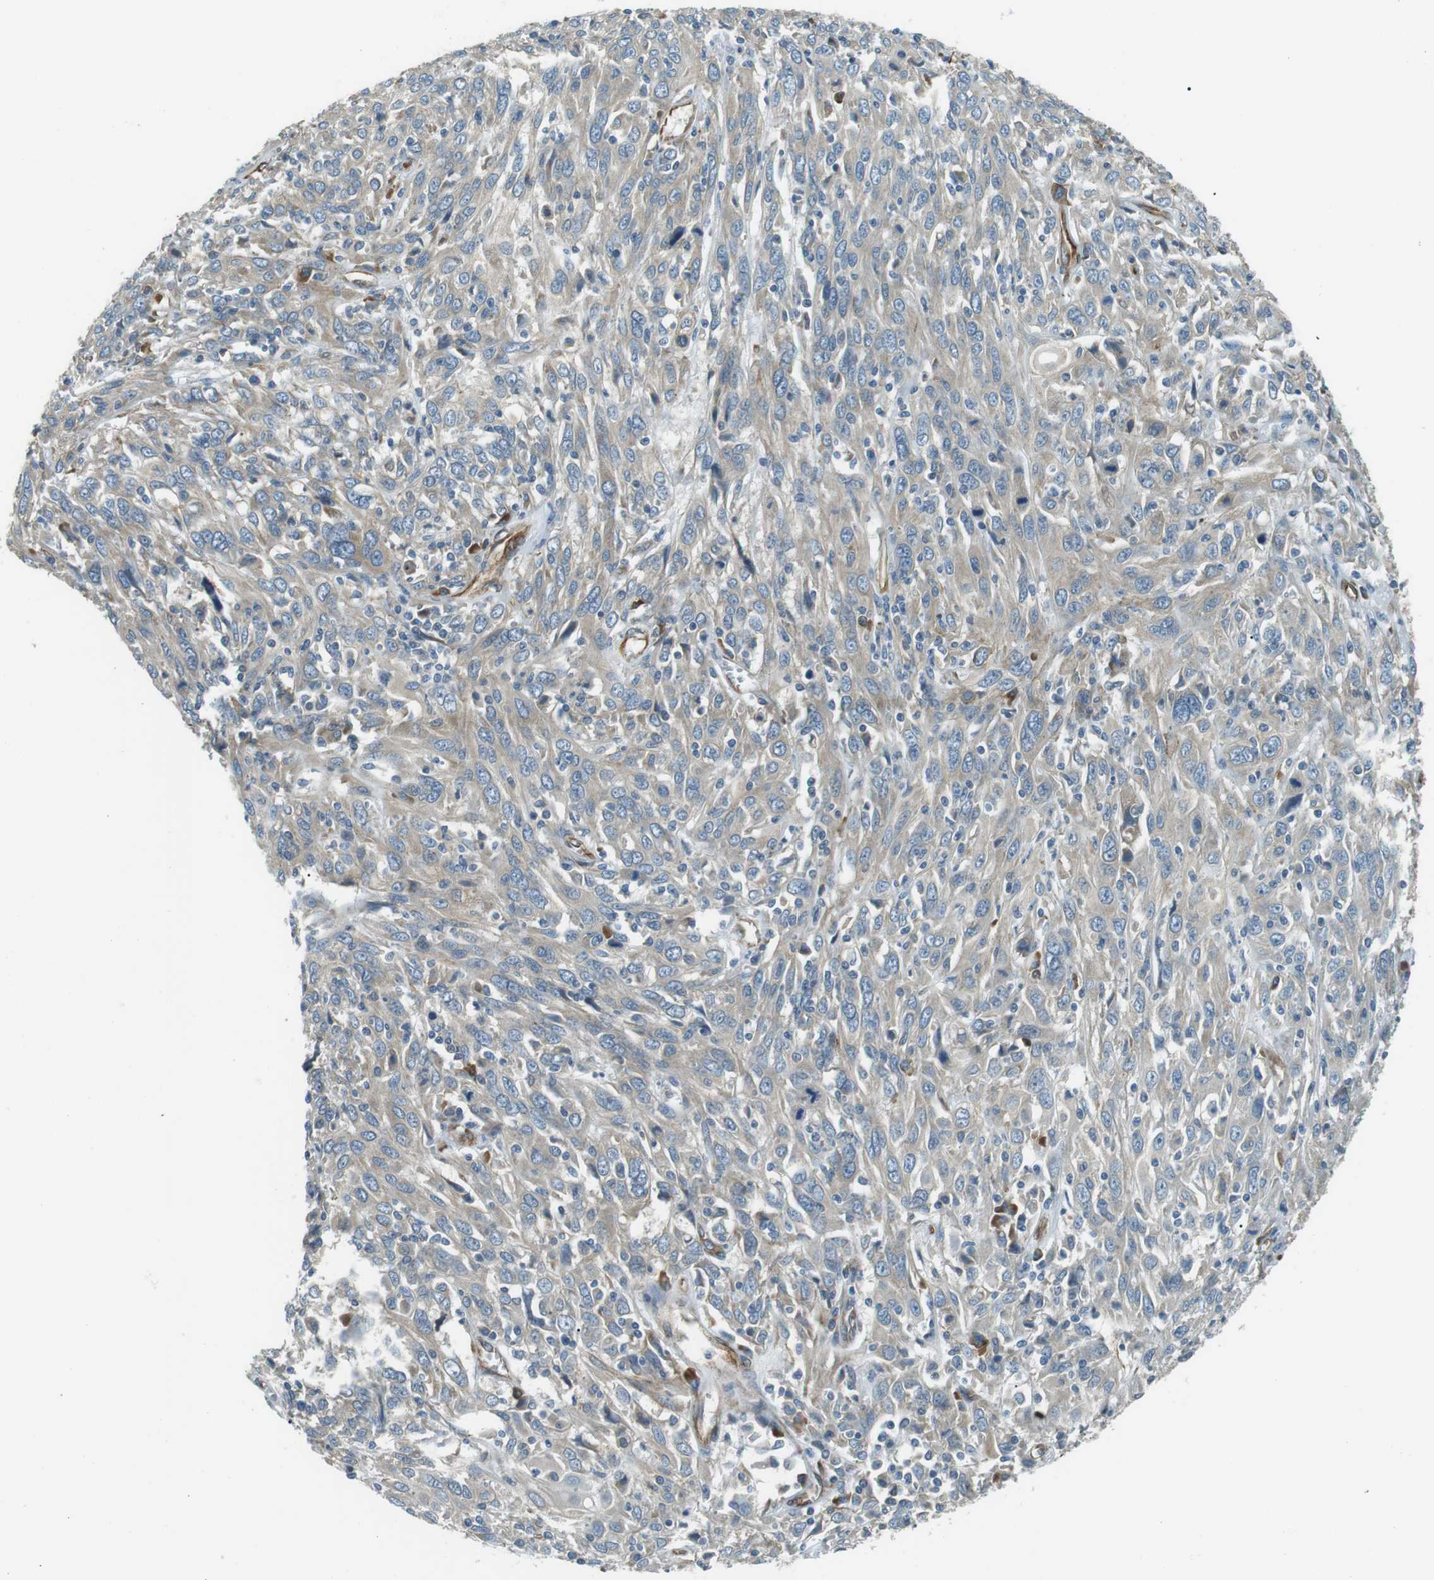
{"staining": {"intensity": "negative", "quantity": "none", "location": "none"}, "tissue": "cervical cancer", "cell_type": "Tumor cells", "image_type": "cancer", "snomed": [{"axis": "morphology", "description": "Squamous cell carcinoma, NOS"}, {"axis": "topography", "description": "Cervix"}], "caption": "High power microscopy photomicrograph of an IHC histopathology image of cervical cancer, revealing no significant staining in tumor cells. (Immunohistochemistry (ihc), brightfield microscopy, high magnification).", "gene": "ODR4", "patient": {"sex": "female", "age": 46}}